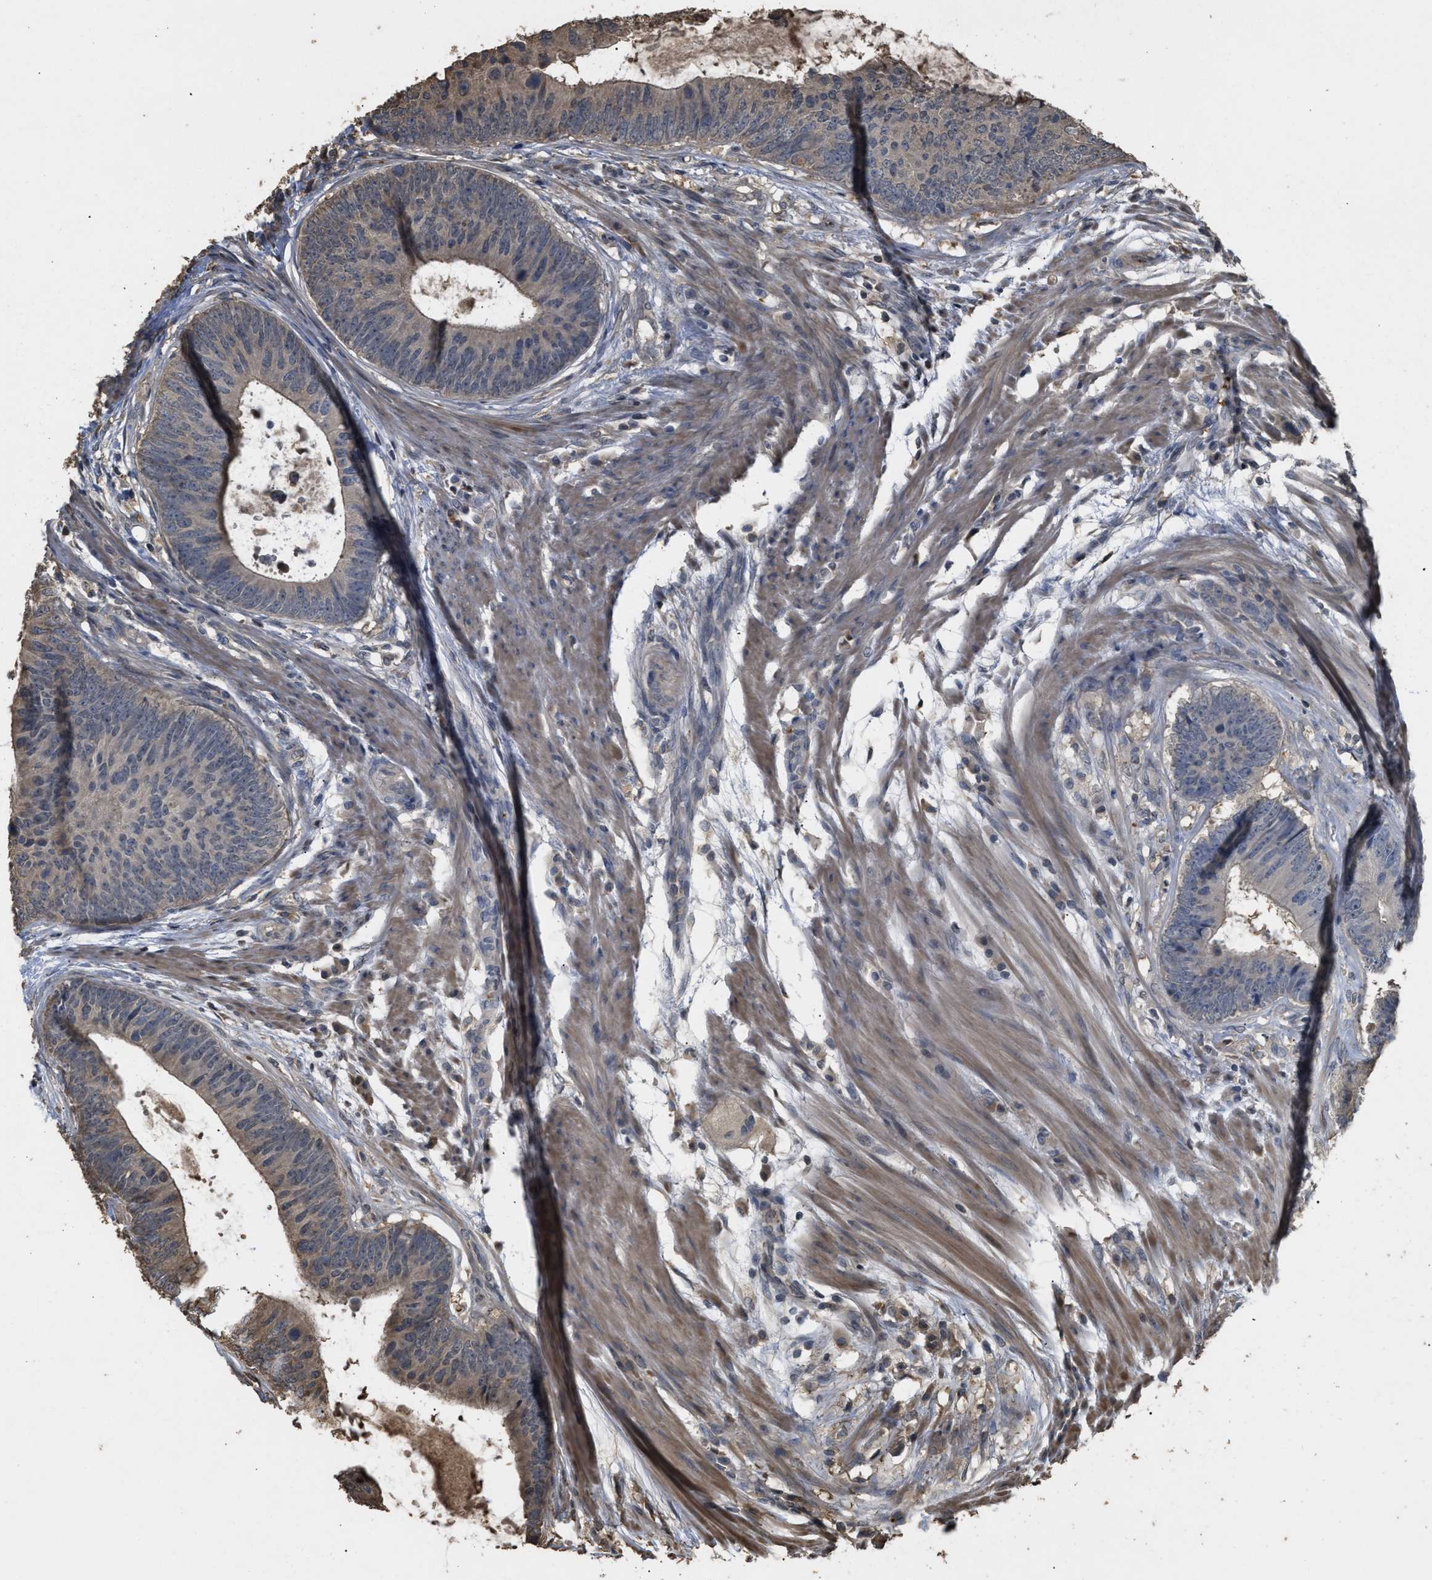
{"staining": {"intensity": "weak", "quantity": ">75%", "location": "cytoplasmic/membranous"}, "tissue": "colorectal cancer", "cell_type": "Tumor cells", "image_type": "cancer", "snomed": [{"axis": "morphology", "description": "Adenocarcinoma, NOS"}, {"axis": "topography", "description": "Colon"}], "caption": "Protein analysis of colorectal cancer (adenocarcinoma) tissue exhibits weak cytoplasmic/membranous expression in approximately >75% of tumor cells. (DAB = brown stain, brightfield microscopy at high magnification).", "gene": "ARHGDIA", "patient": {"sex": "male", "age": 56}}